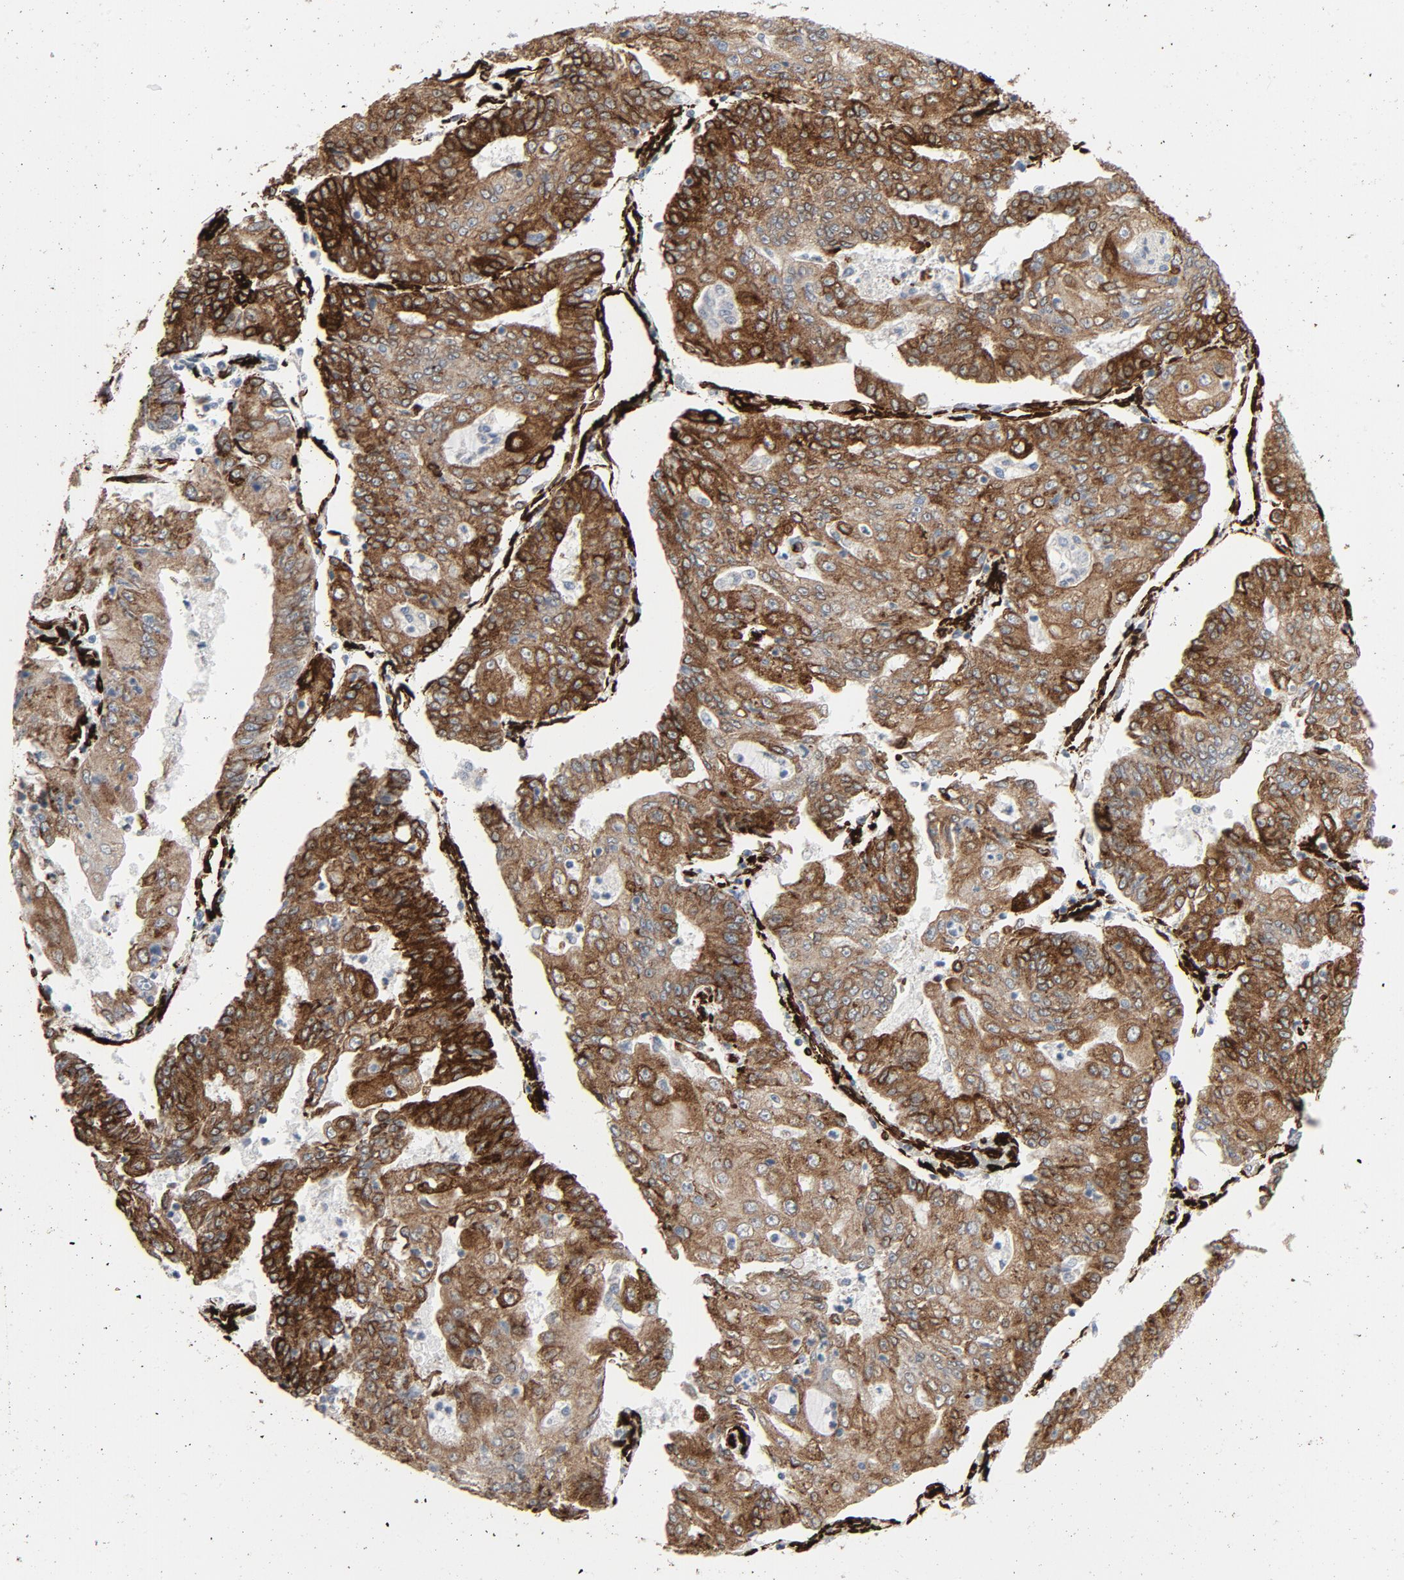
{"staining": {"intensity": "strong", "quantity": ">75%", "location": "cytoplasmic/membranous"}, "tissue": "endometrial cancer", "cell_type": "Tumor cells", "image_type": "cancer", "snomed": [{"axis": "morphology", "description": "Adenocarcinoma, NOS"}, {"axis": "topography", "description": "Endometrium"}], "caption": "Human endometrial cancer (adenocarcinoma) stained with a brown dye shows strong cytoplasmic/membranous positive positivity in approximately >75% of tumor cells.", "gene": "SERPINH1", "patient": {"sex": "female", "age": 69}}